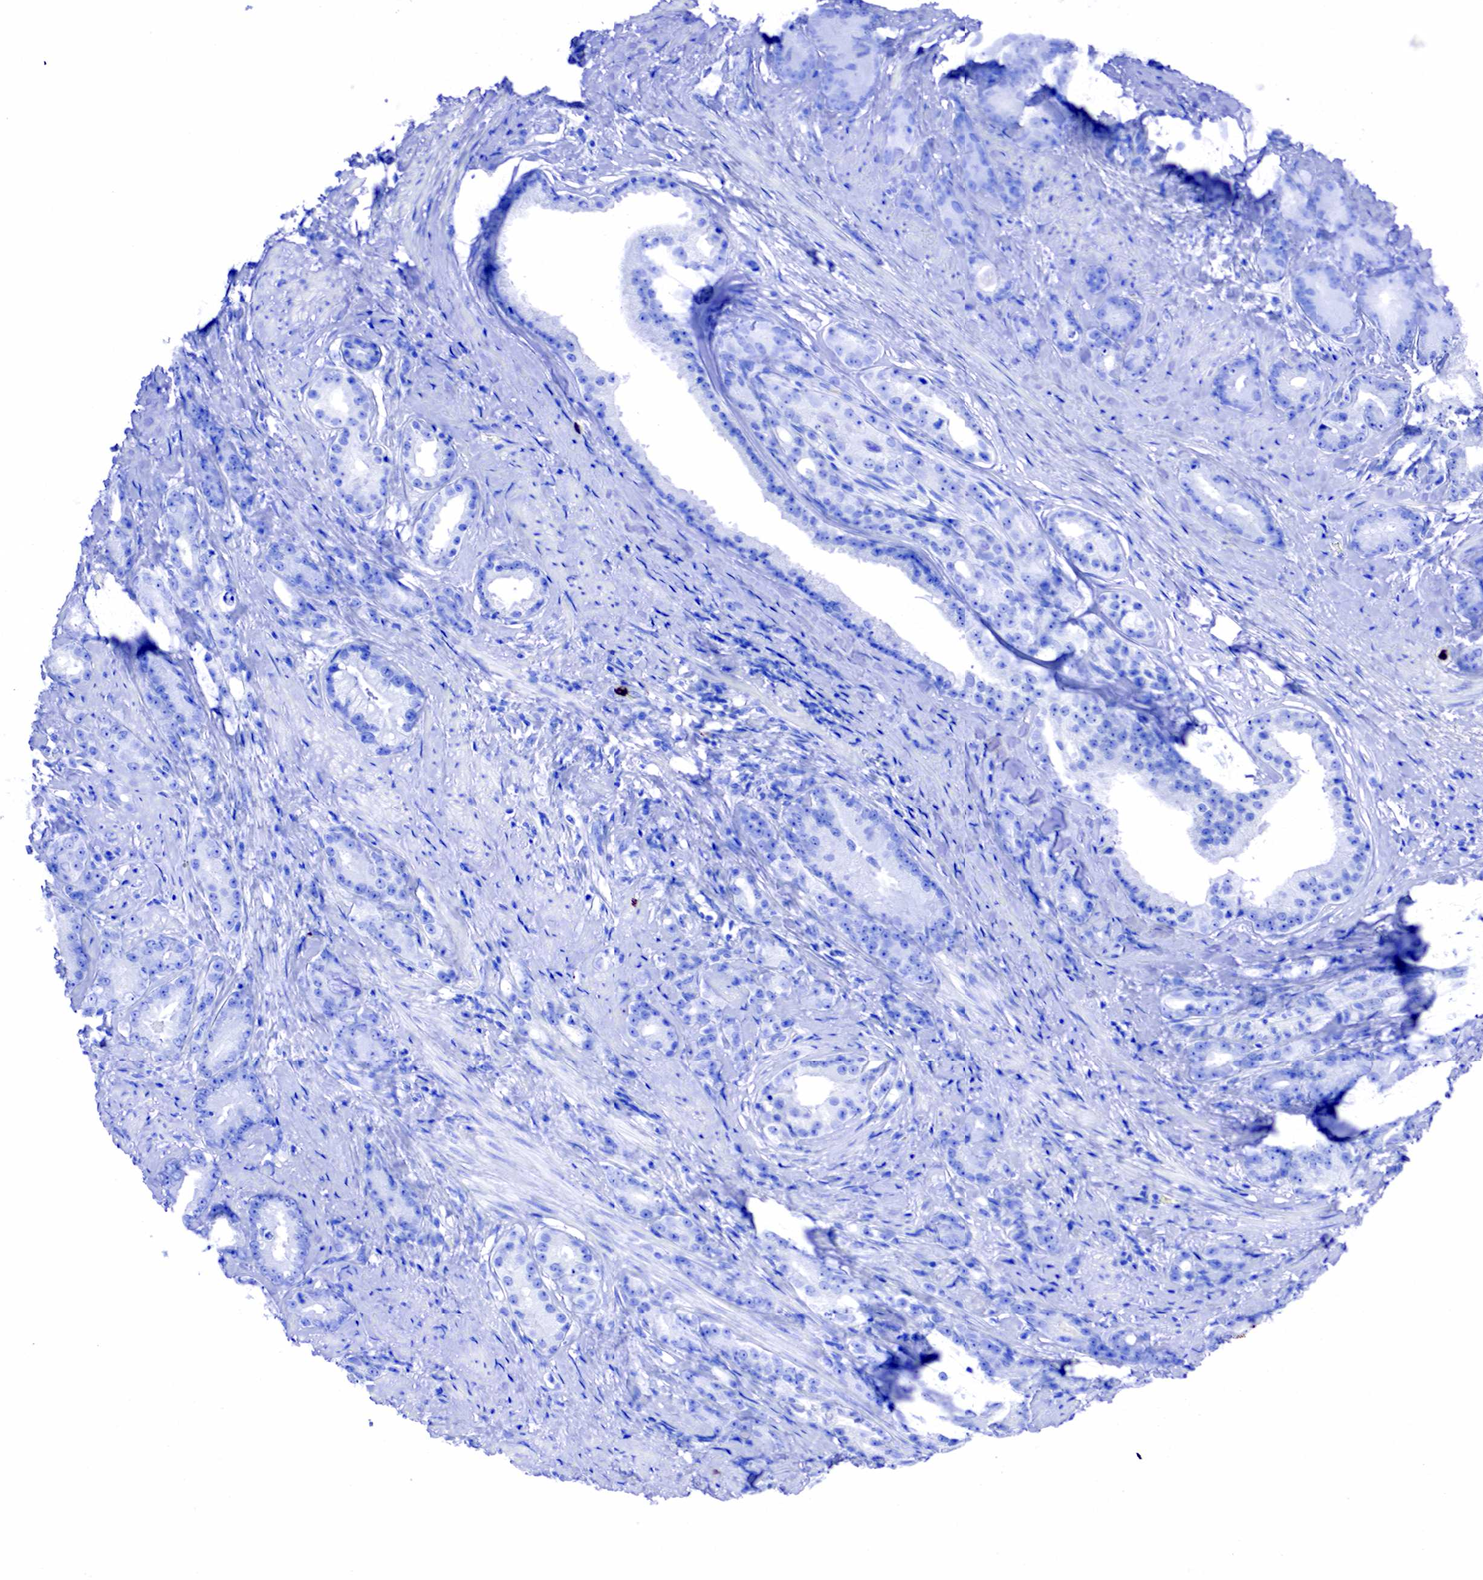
{"staining": {"intensity": "negative", "quantity": "none", "location": "none"}, "tissue": "prostate cancer", "cell_type": "Tumor cells", "image_type": "cancer", "snomed": [{"axis": "morphology", "description": "Adenocarcinoma, Medium grade"}, {"axis": "topography", "description": "Prostate"}], "caption": "High magnification brightfield microscopy of prostate cancer stained with DAB (3,3'-diaminobenzidine) (brown) and counterstained with hematoxylin (blue): tumor cells show no significant expression.", "gene": "FUT4", "patient": {"sex": "male", "age": 59}}